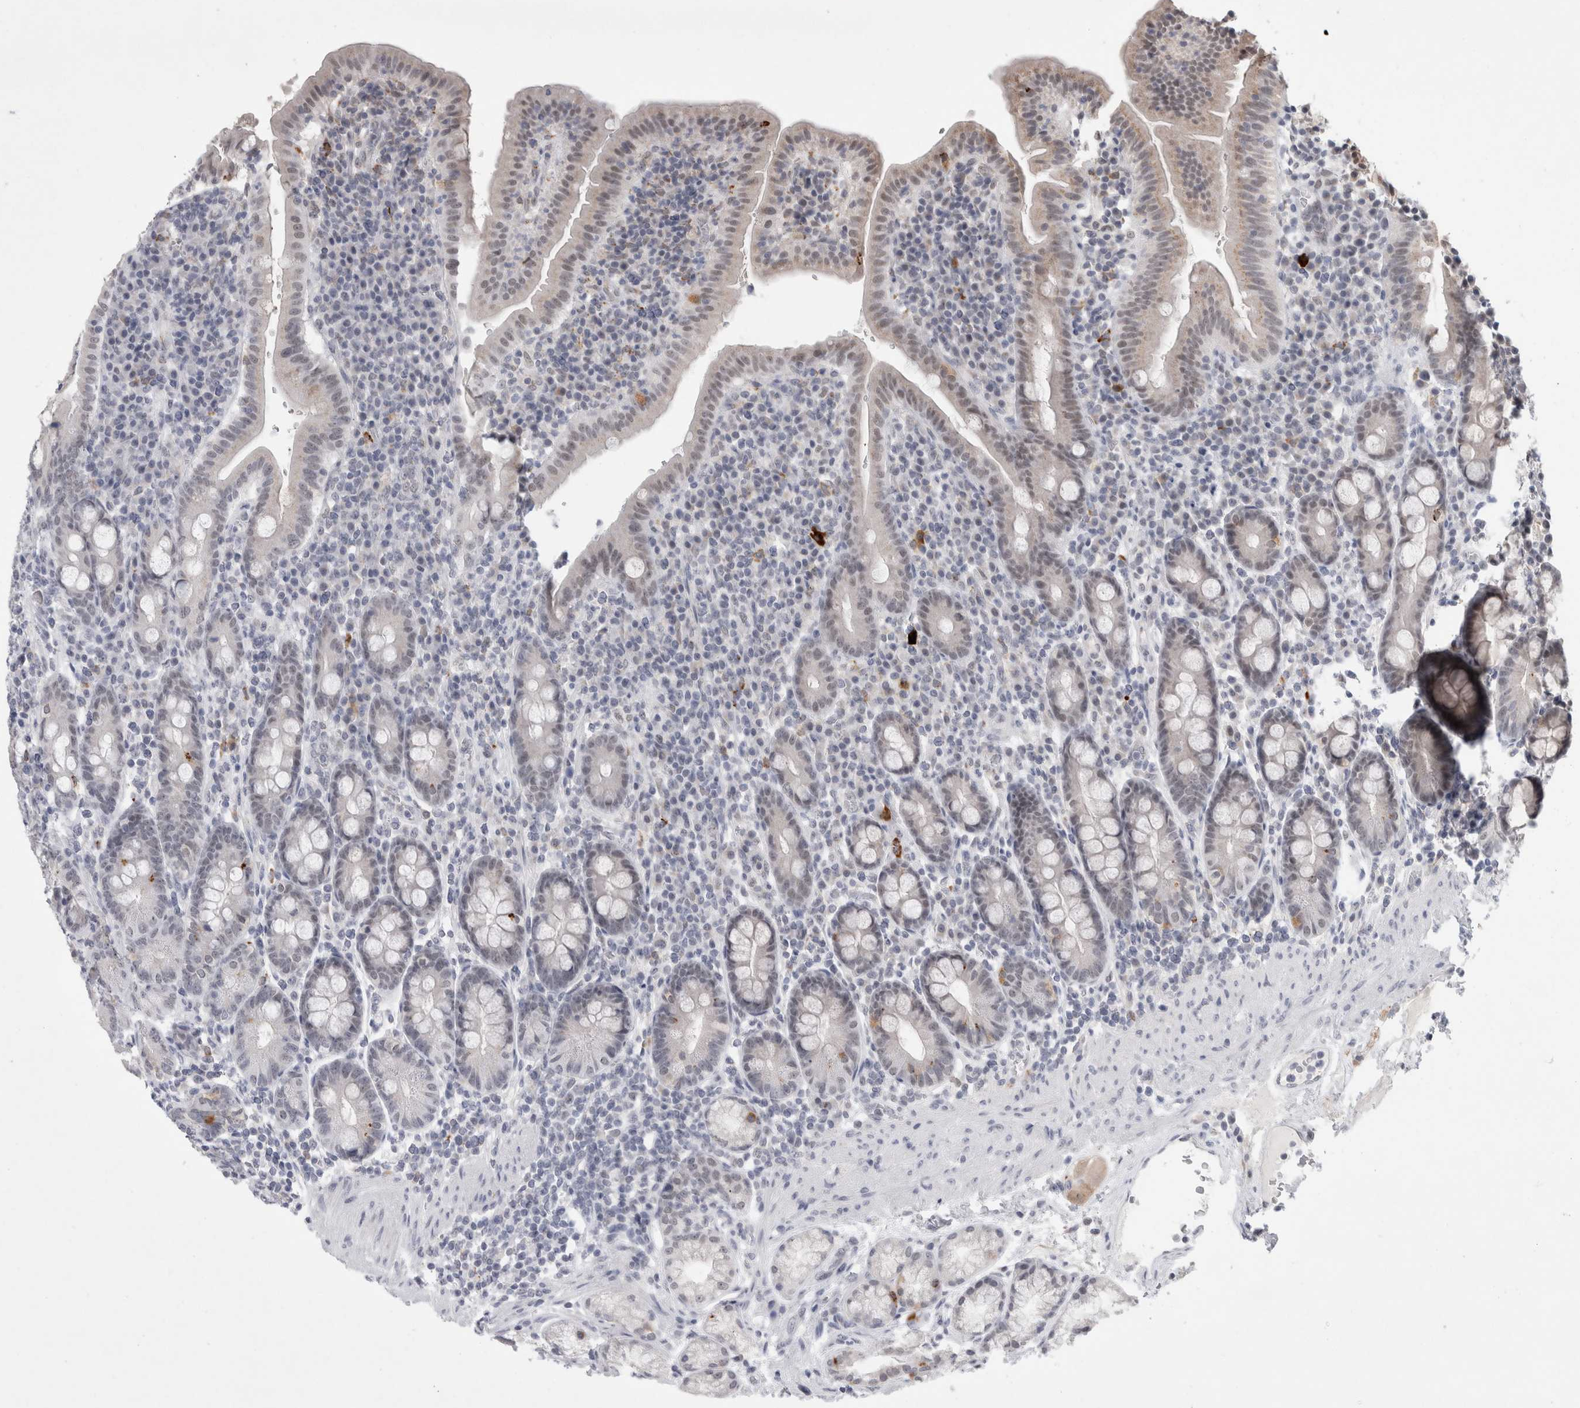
{"staining": {"intensity": "moderate", "quantity": "25%-75%", "location": "cytoplasmic/membranous"}, "tissue": "duodenum", "cell_type": "Glandular cells", "image_type": "normal", "snomed": [{"axis": "morphology", "description": "Normal tissue, NOS"}, {"axis": "morphology", "description": "Adenocarcinoma, NOS"}, {"axis": "topography", "description": "Pancreas"}, {"axis": "topography", "description": "Duodenum"}], "caption": "Immunohistochemical staining of unremarkable human duodenum shows 25%-75% levels of moderate cytoplasmic/membranous protein staining in about 25%-75% of glandular cells. The protein is shown in brown color, while the nuclei are stained blue.", "gene": "NIPA1", "patient": {"sex": "male", "age": 50}}